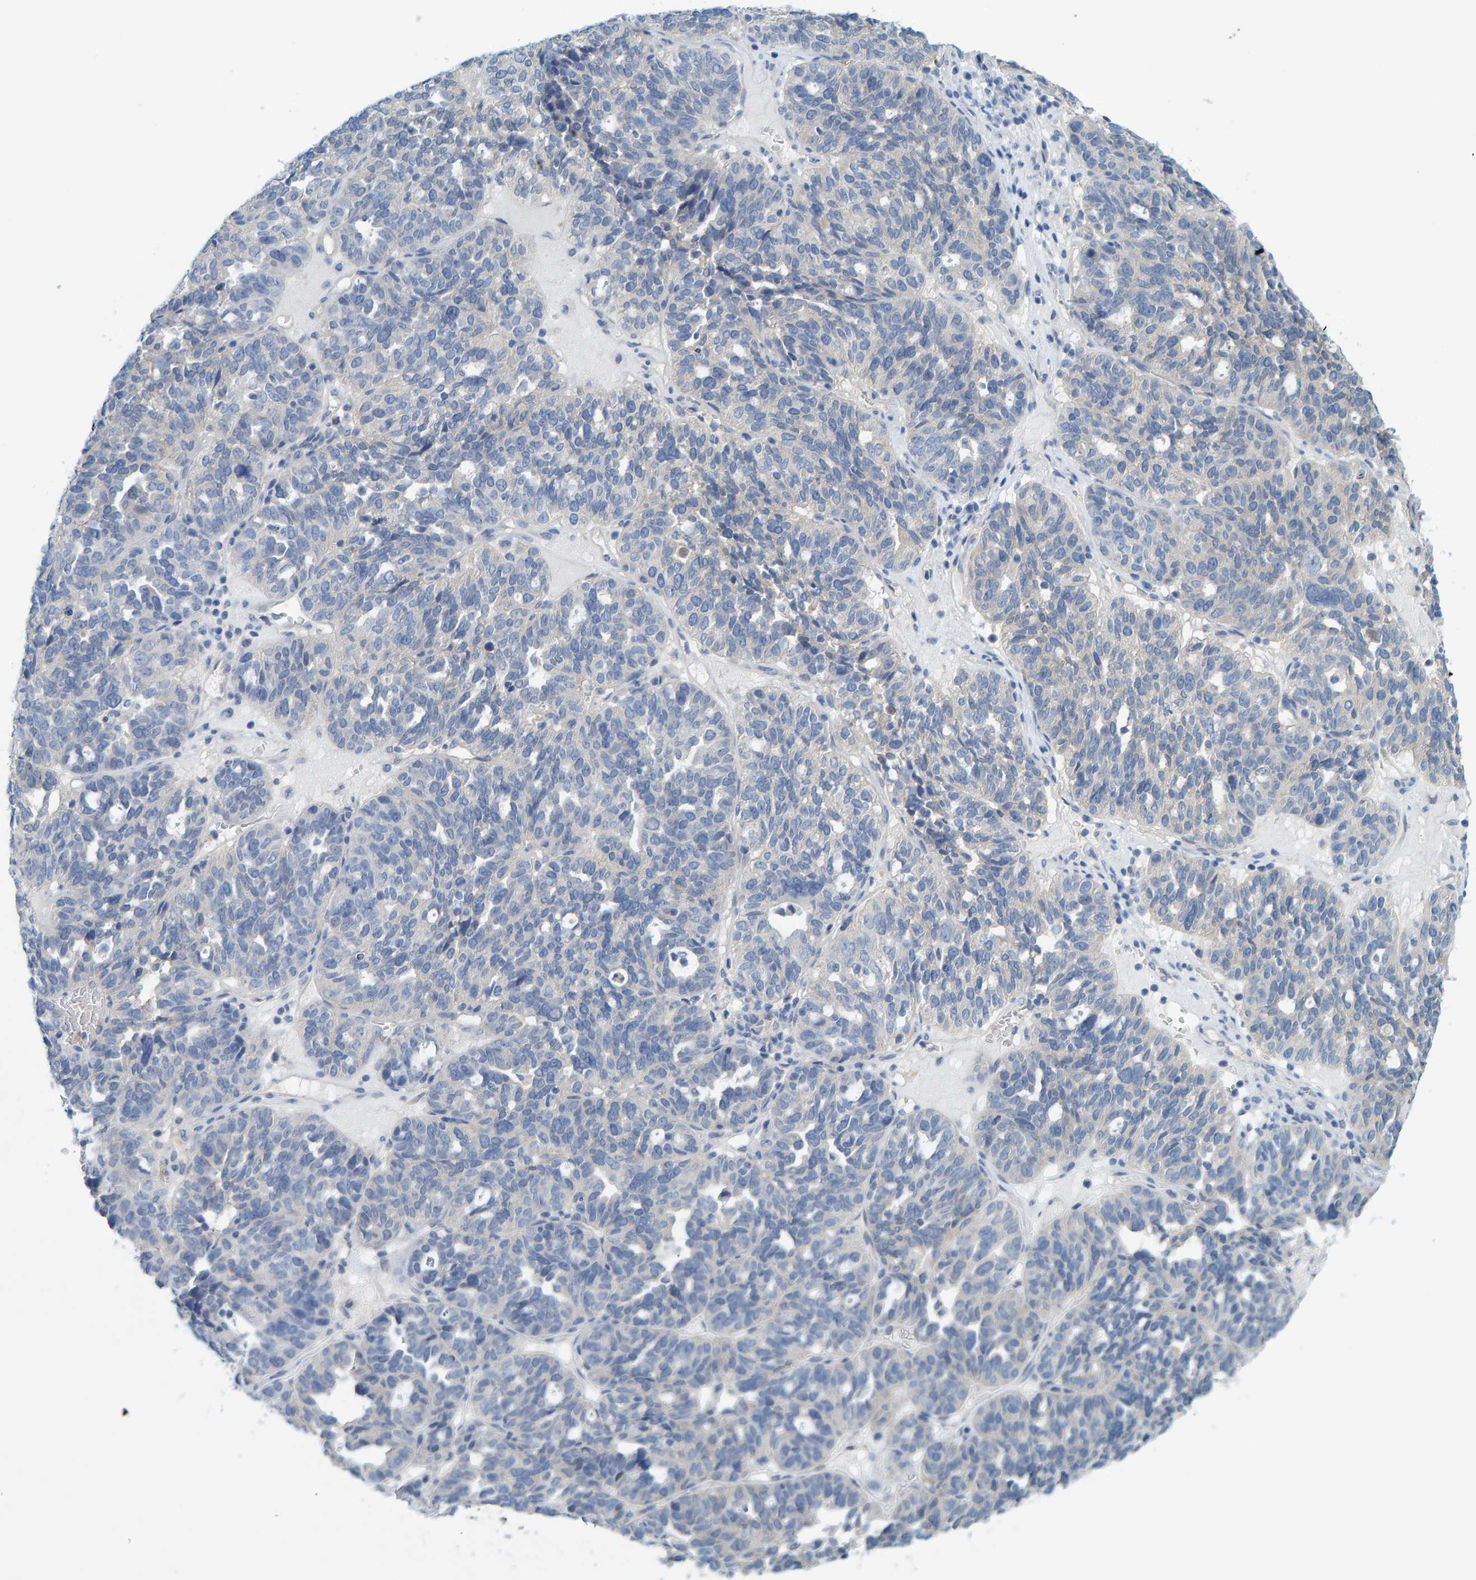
{"staining": {"intensity": "negative", "quantity": "none", "location": "none"}, "tissue": "ovarian cancer", "cell_type": "Tumor cells", "image_type": "cancer", "snomed": [{"axis": "morphology", "description": "Cystadenocarcinoma, serous, NOS"}, {"axis": "topography", "description": "Ovary"}], "caption": "Human serous cystadenocarcinoma (ovarian) stained for a protein using immunohistochemistry (IHC) reveals no staining in tumor cells.", "gene": "ALAD", "patient": {"sex": "female", "age": 59}}